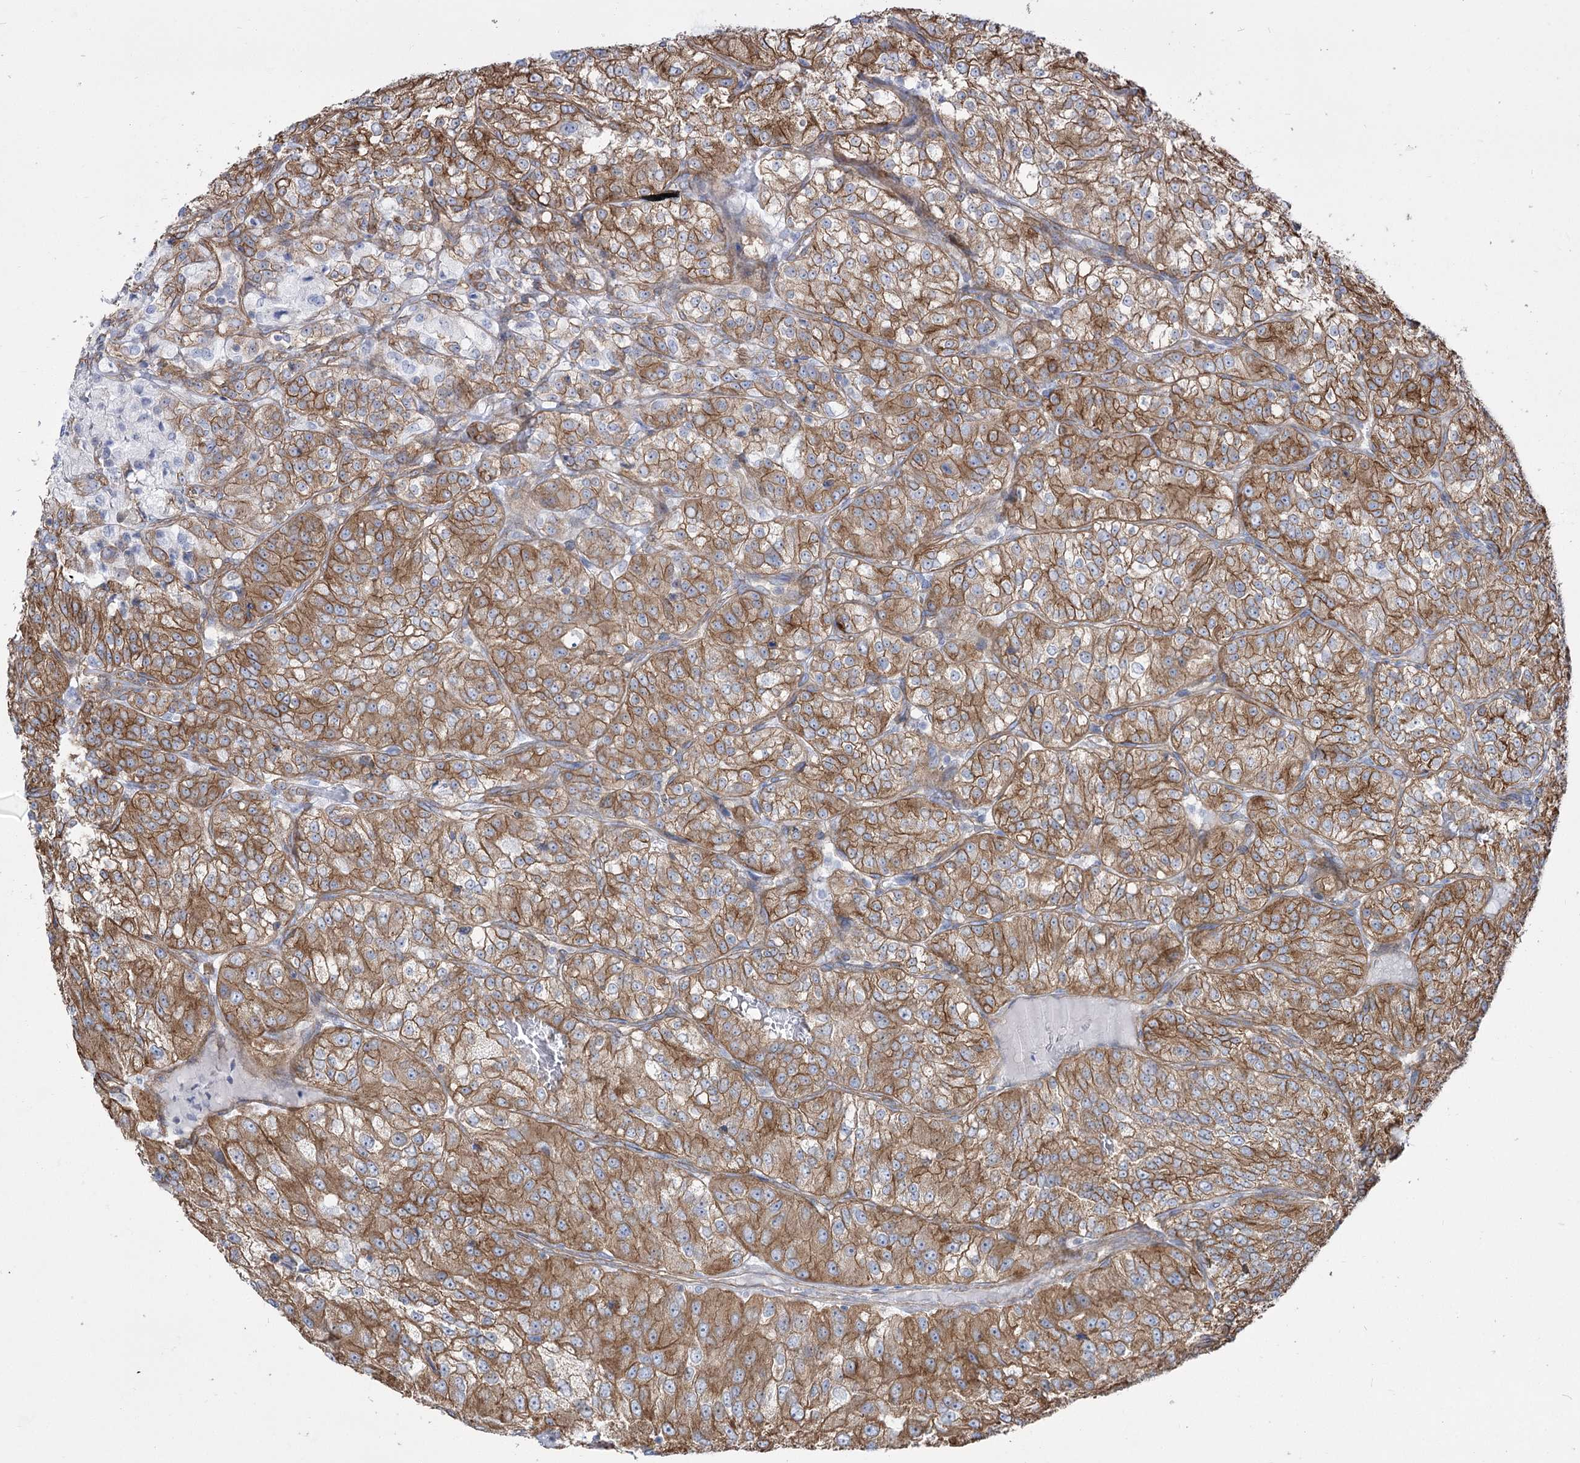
{"staining": {"intensity": "moderate", "quantity": ">75%", "location": "cytoplasmic/membranous"}, "tissue": "renal cancer", "cell_type": "Tumor cells", "image_type": "cancer", "snomed": [{"axis": "morphology", "description": "Adenocarcinoma, NOS"}, {"axis": "topography", "description": "Kidney"}], "caption": "Protein expression analysis of human renal cancer (adenocarcinoma) reveals moderate cytoplasmic/membranous positivity in about >75% of tumor cells.", "gene": "PLEKHA5", "patient": {"sex": "female", "age": 63}}